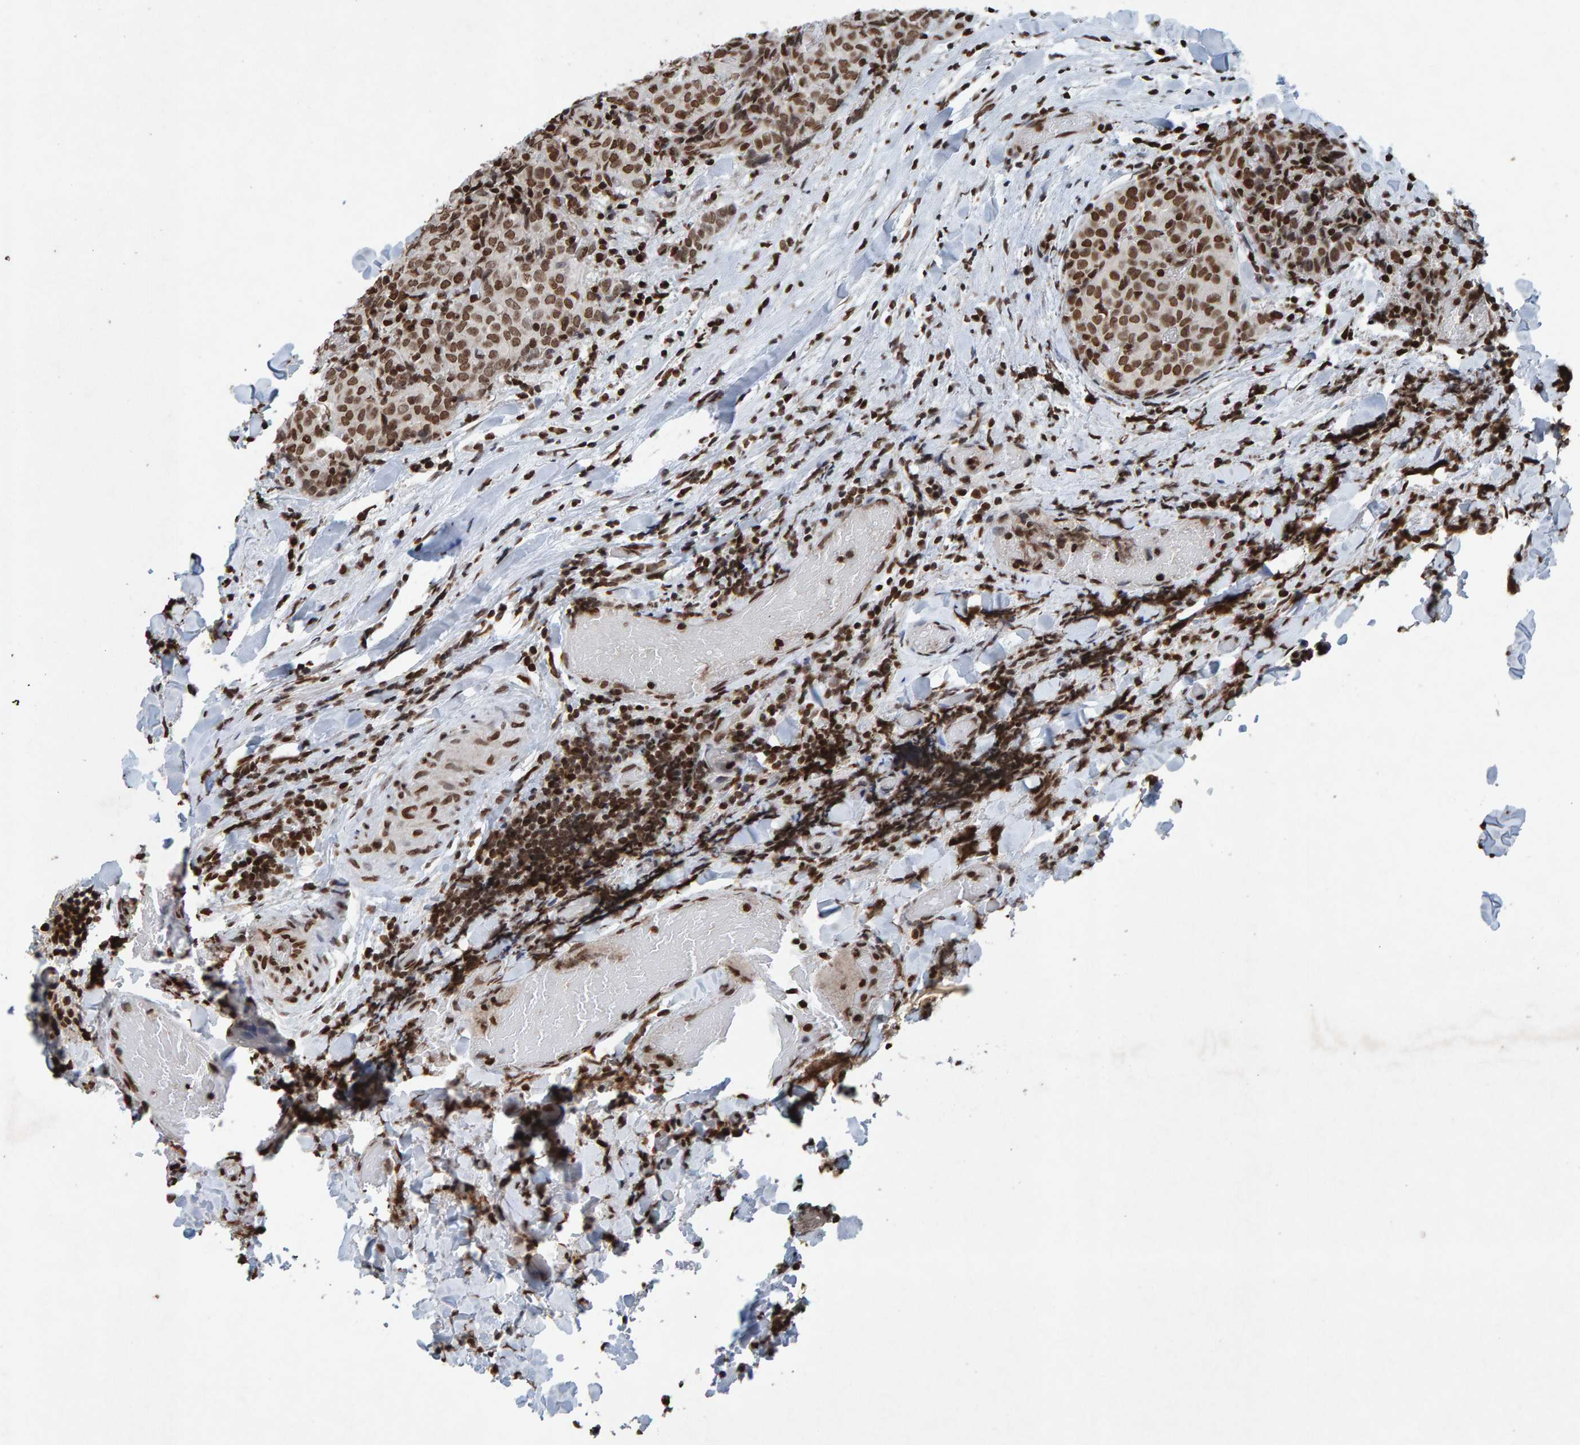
{"staining": {"intensity": "moderate", "quantity": ">75%", "location": "nuclear"}, "tissue": "thyroid cancer", "cell_type": "Tumor cells", "image_type": "cancer", "snomed": [{"axis": "morphology", "description": "Normal tissue, NOS"}, {"axis": "morphology", "description": "Papillary adenocarcinoma, NOS"}, {"axis": "topography", "description": "Thyroid gland"}], "caption": "Thyroid cancer (papillary adenocarcinoma) stained with IHC reveals moderate nuclear expression in about >75% of tumor cells. (DAB IHC, brown staining for protein, blue staining for nuclei).", "gene": "H2AZ1", "patient": {"sex": "female", "age": 30}}